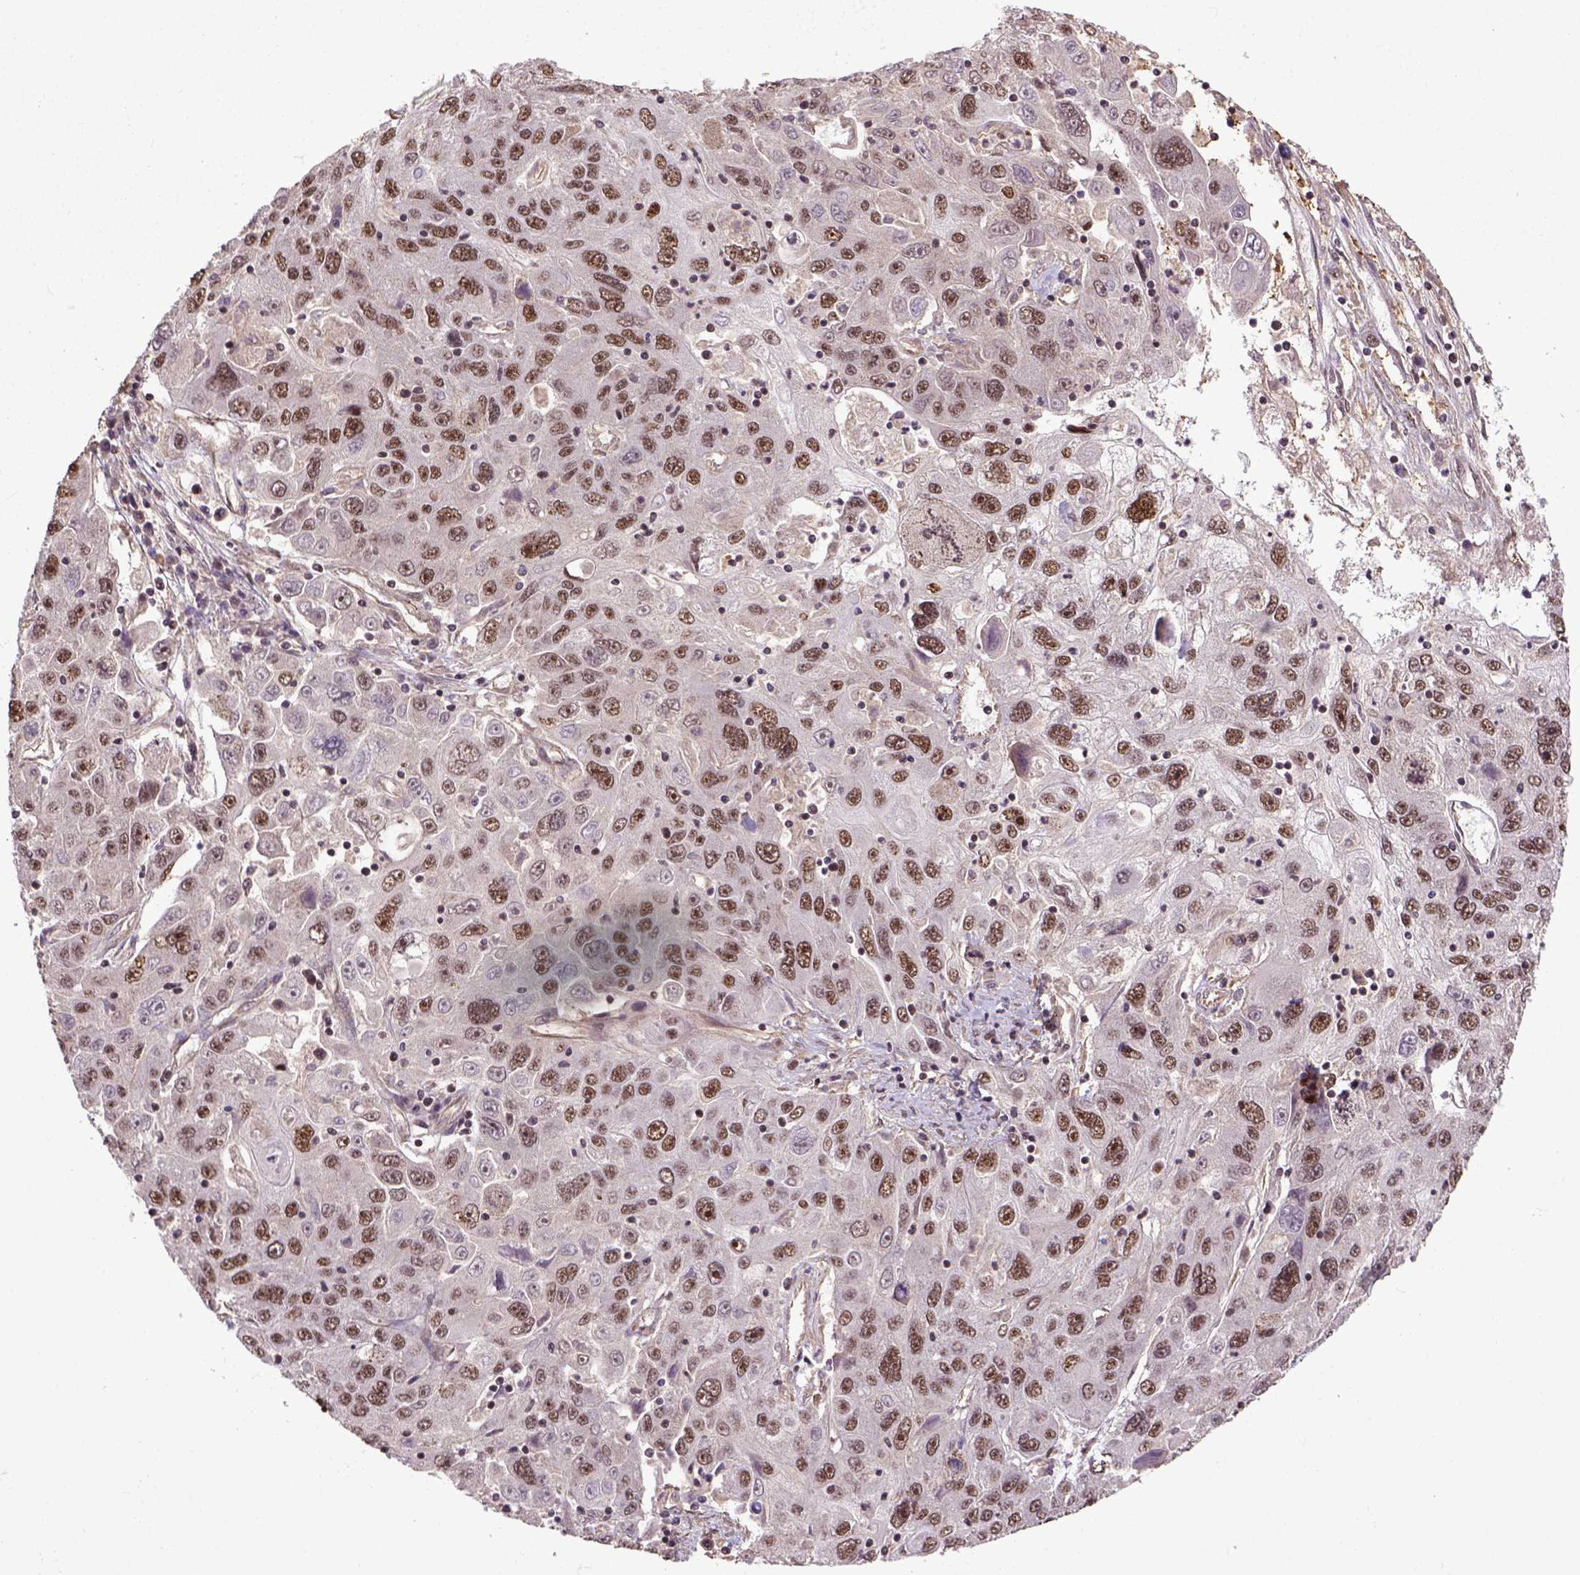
{"staining": {"intensity": "moderate", "quantity": ">75%", "location": "nuclear"}, "tissue": "stomach cancer", "cell_type": "Tumor cells", "image_type": "cancer", "snomed": [{"axis": "morphology", "description": "Adenocarcinoma, NOS"}, {"axis": "topography", "description": "Stomach"}], "caption": "A micrograph of stomach cancer (adenocarcinoma) stained for a protein displays moderate nuclear brown staining in tumor cells.", "gene": "PPIG", "patient": {"sex": "male", "age": 56}}